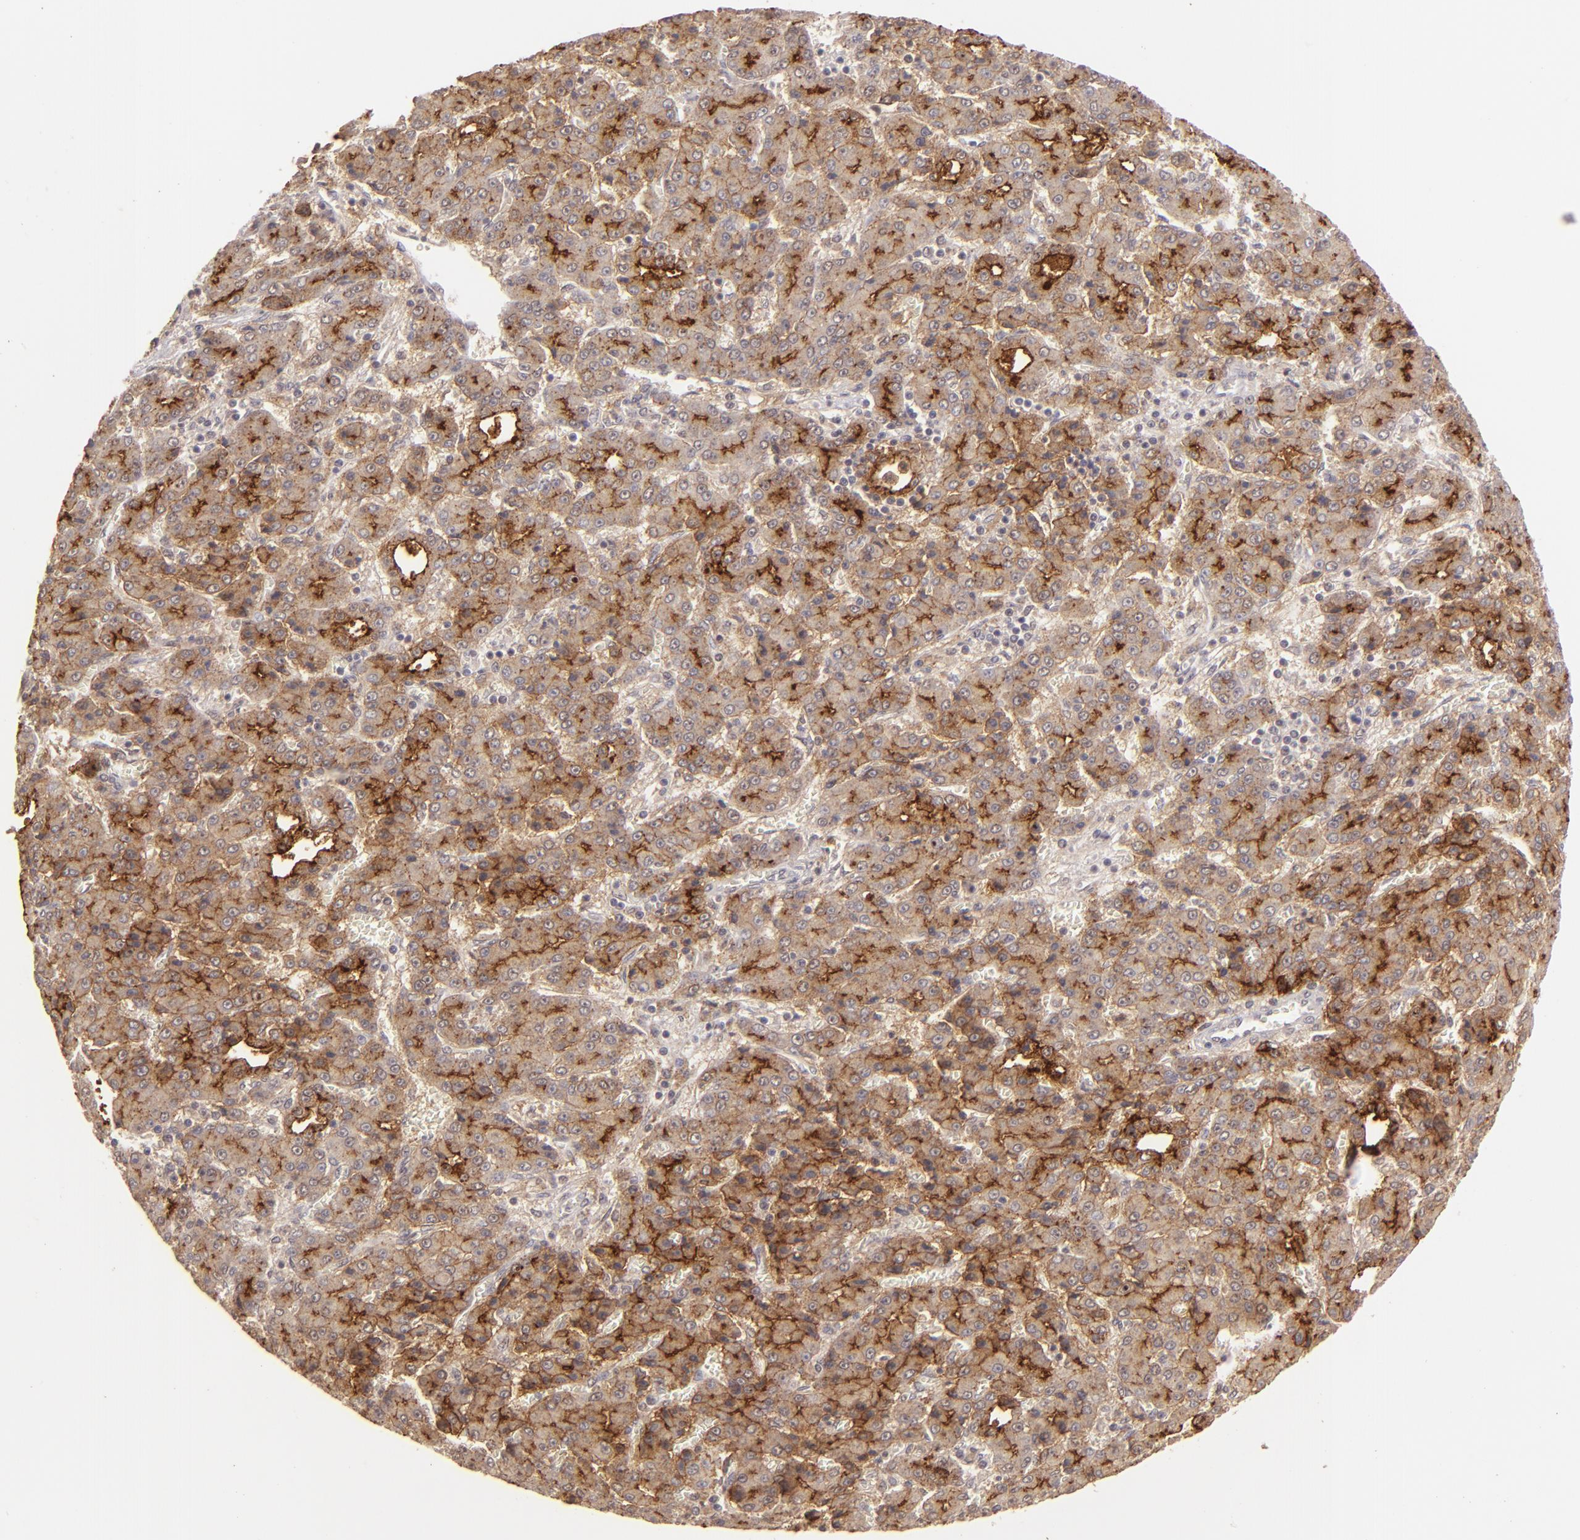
{"staining": {"intensity": "moderate", "quantity": ">75%", "location": "cytoplasmic/membranous"}, "tissue": "liver cancer", "cell_type": "Tumor cells", "image_type": "cancer", "snomed": [{"axis": "morphology", "description": "Carcinoma, Hepatocellular, NOS"}, {"axis": "topography", "description": "Liver"}], "caption": "Immunohistochemistry (IHC) (DAB) staining of human hepatocellular carcinoma (liver) reveals moderate cytoplasmic/membranous protein positivity in about >75% of tumor cells.", "gene": "CLDN1", "patient": {"sex": "male", "age": 69}}